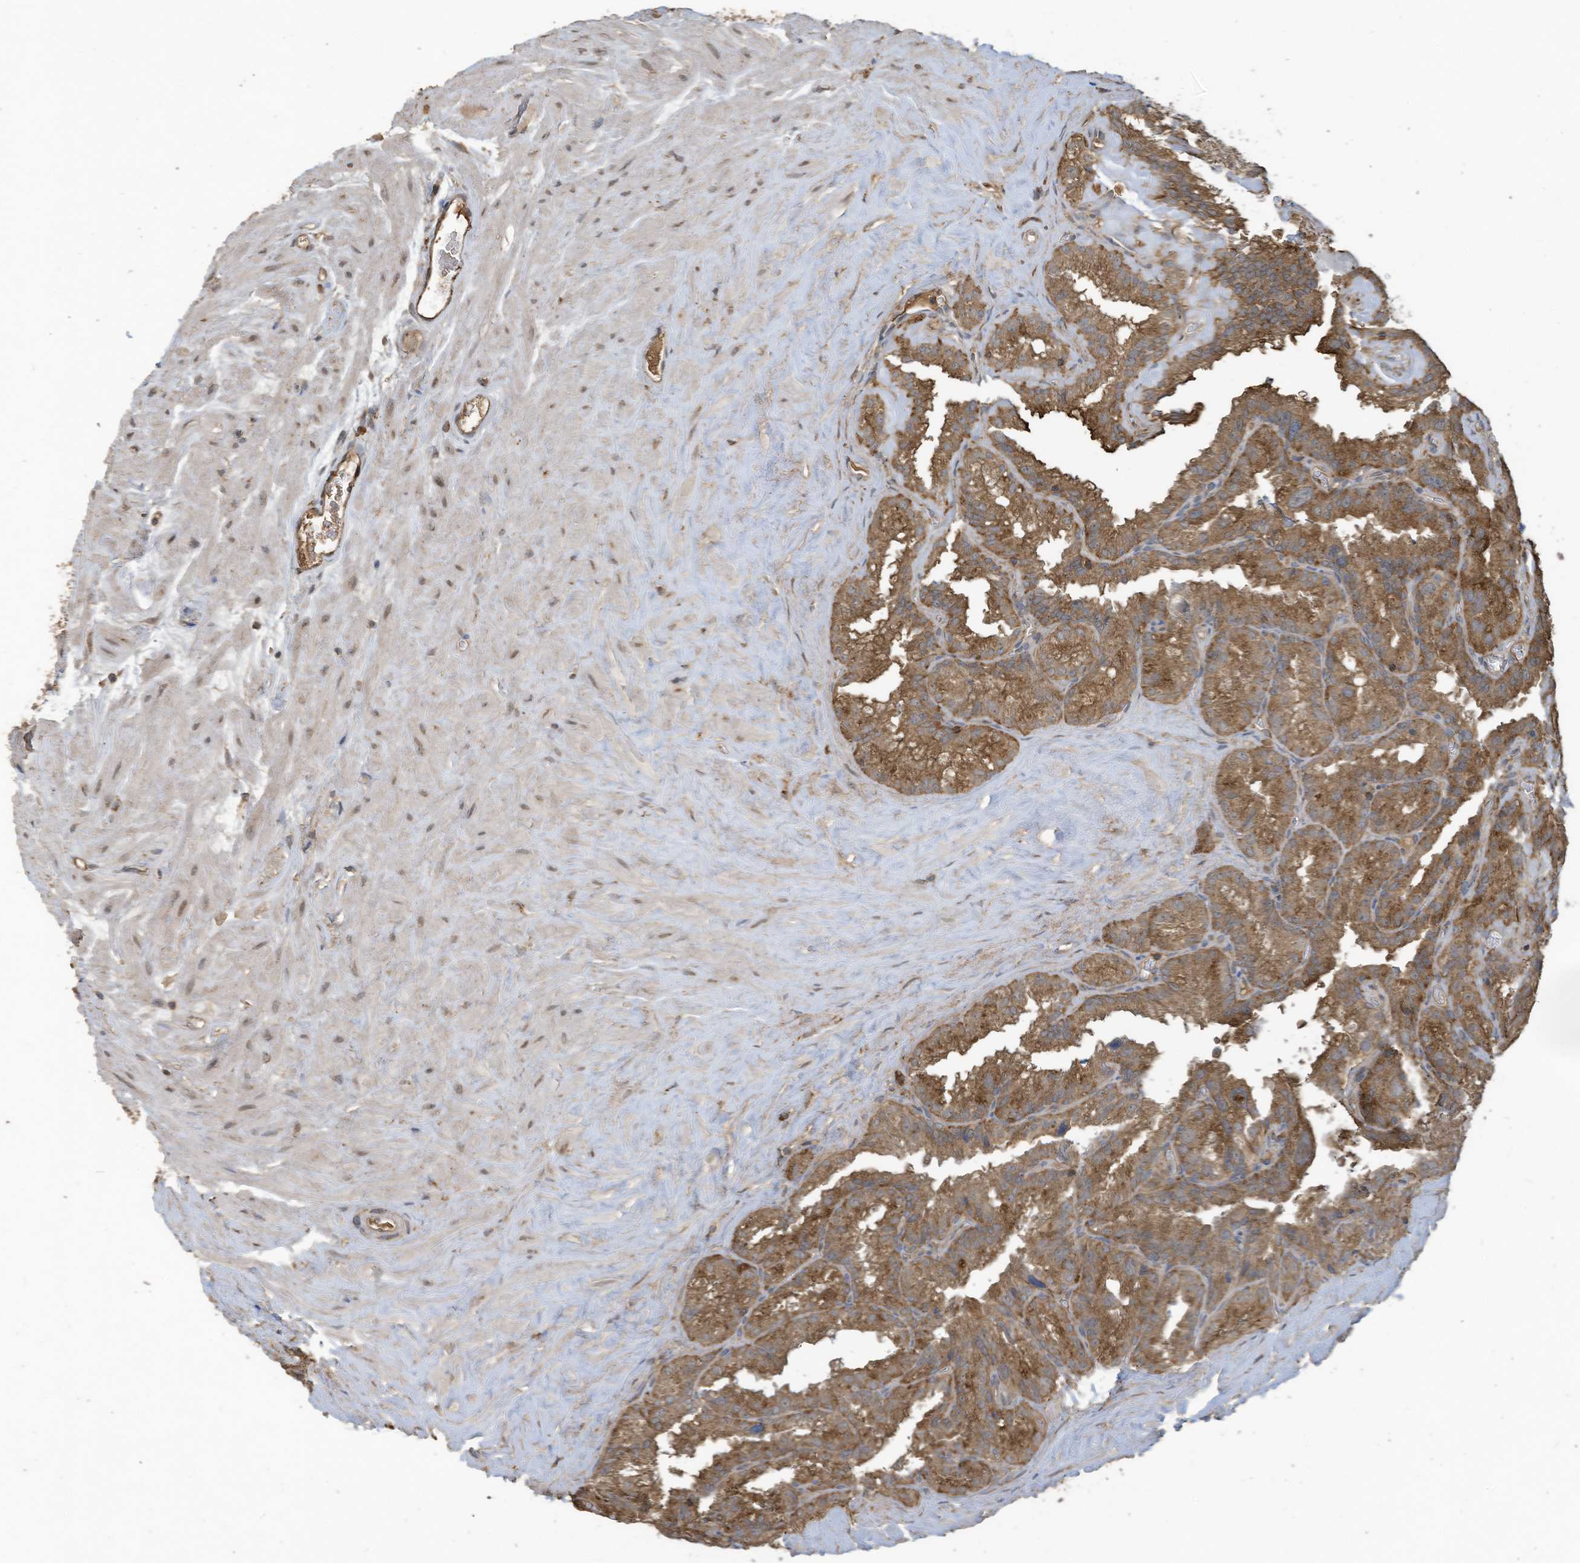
{"staining": {"intensity": "moderate", "quantity": ">75%", "location": "cytoplasmic/membranous"}, "tissue": "seminal vesicle", "cell_type": "Glandular cells", "image_type": "normal", "snomed": [{"axis": "morphology", "description": "Normal tissue, NOS"}, {"axis": "topography", "description": "Prostate"}, {"axis": "topography", "description": "Seminal veicle"}], "caption": "Protein staining of unremarkable seminal vesicle demonstrates moderate cytoplasmic/membranous staining in approximately >75% of glandular cells.", "gene": "COX10", "patient": {"sex": "male", "age": 59}}